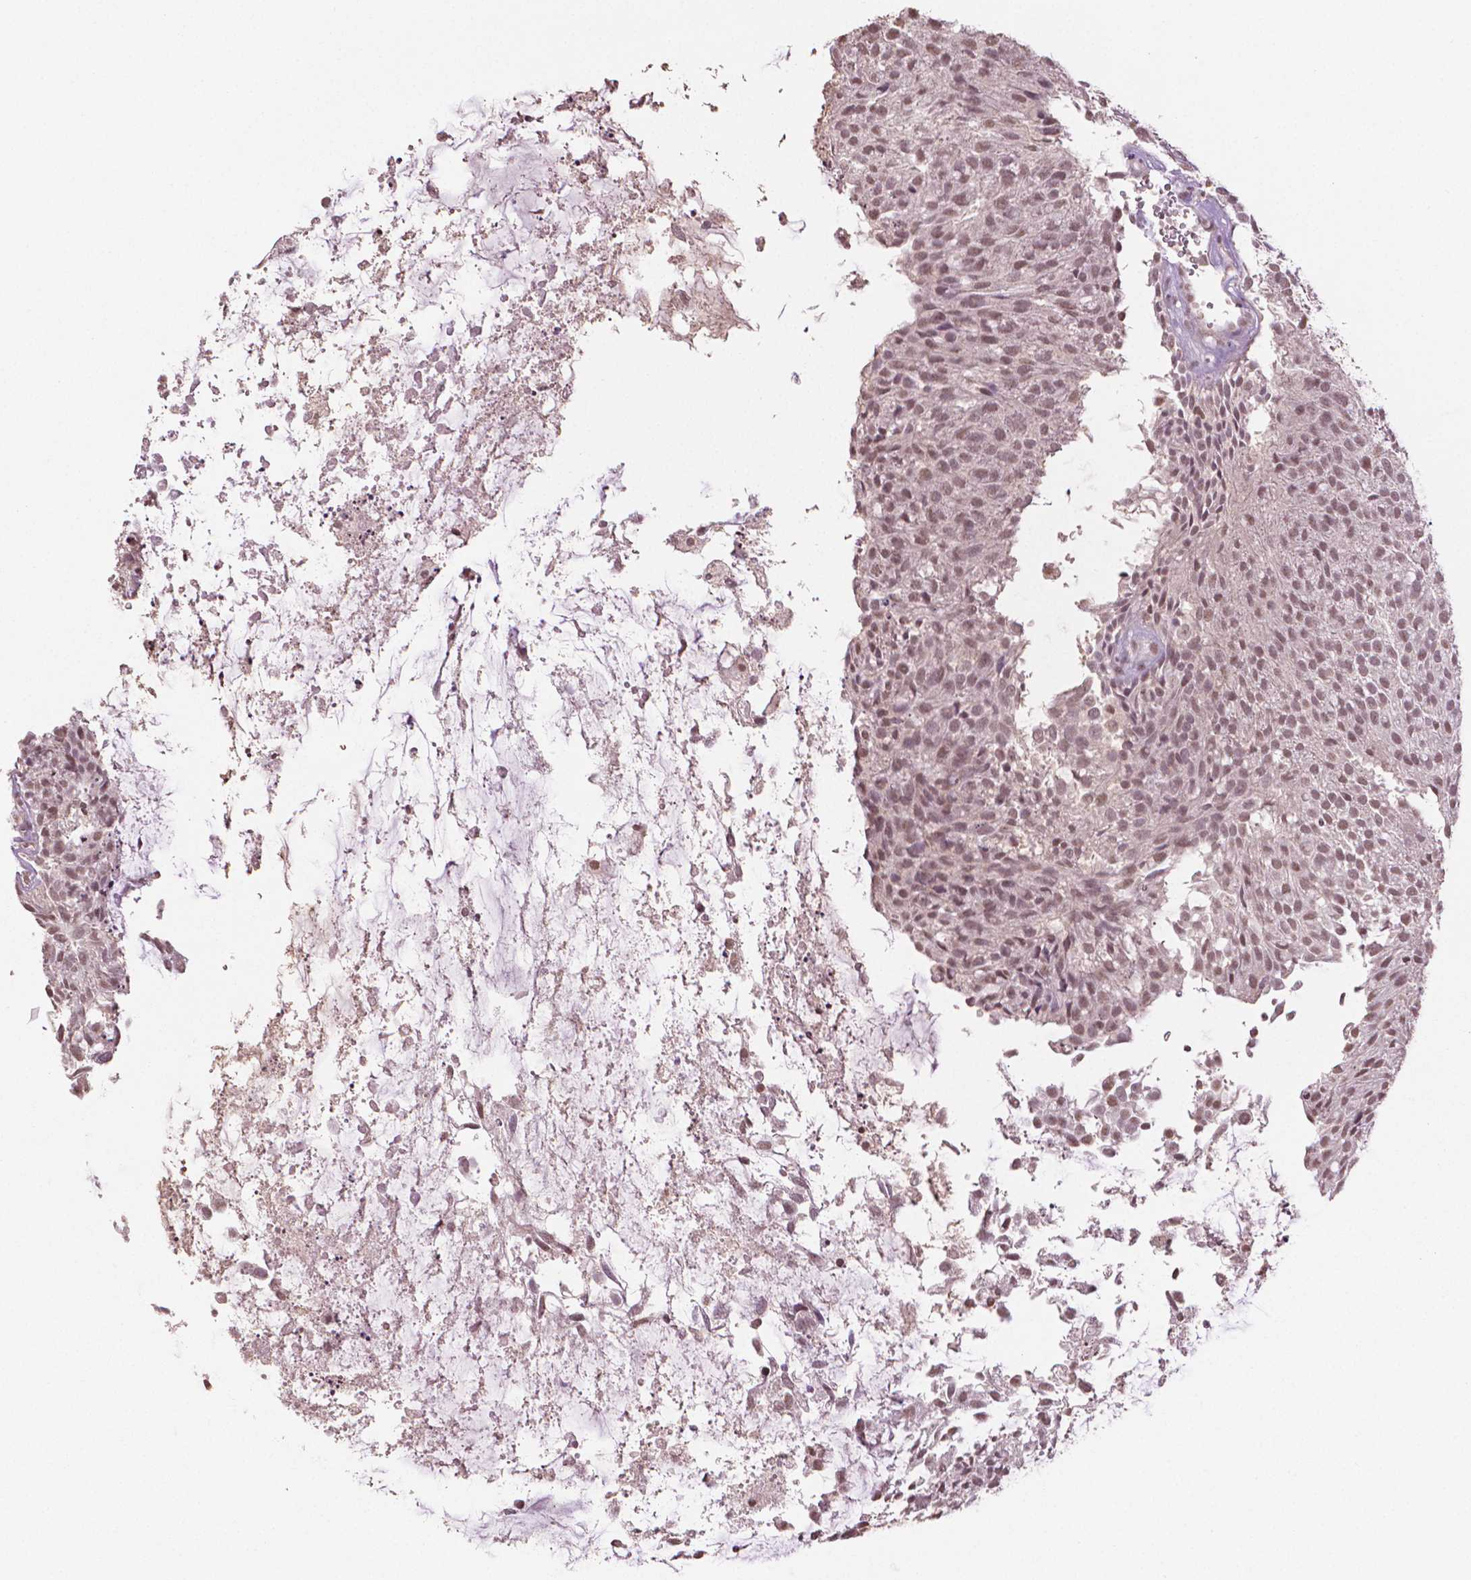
{"staining": {"intensity": "moderate", "quantity": ">75%", "location": "nuclear"}, "tissue": "urothelial cancer", "cell_type": "Tumor cells", "image_type": "cancer", "snomed": [{"axis": "morphology", "description": "Urothelial carcinoma, NOS"}, {"axis": "topography", "description": "Urinary bladder"}], "caption": "Transitional cell carcinoma stained with immunohistochemistry exhibits moderate nuclear staining in approximately >75% of tumor cells.", "gene": "DEK", "patient": {"sex": "male", "age": 84}}